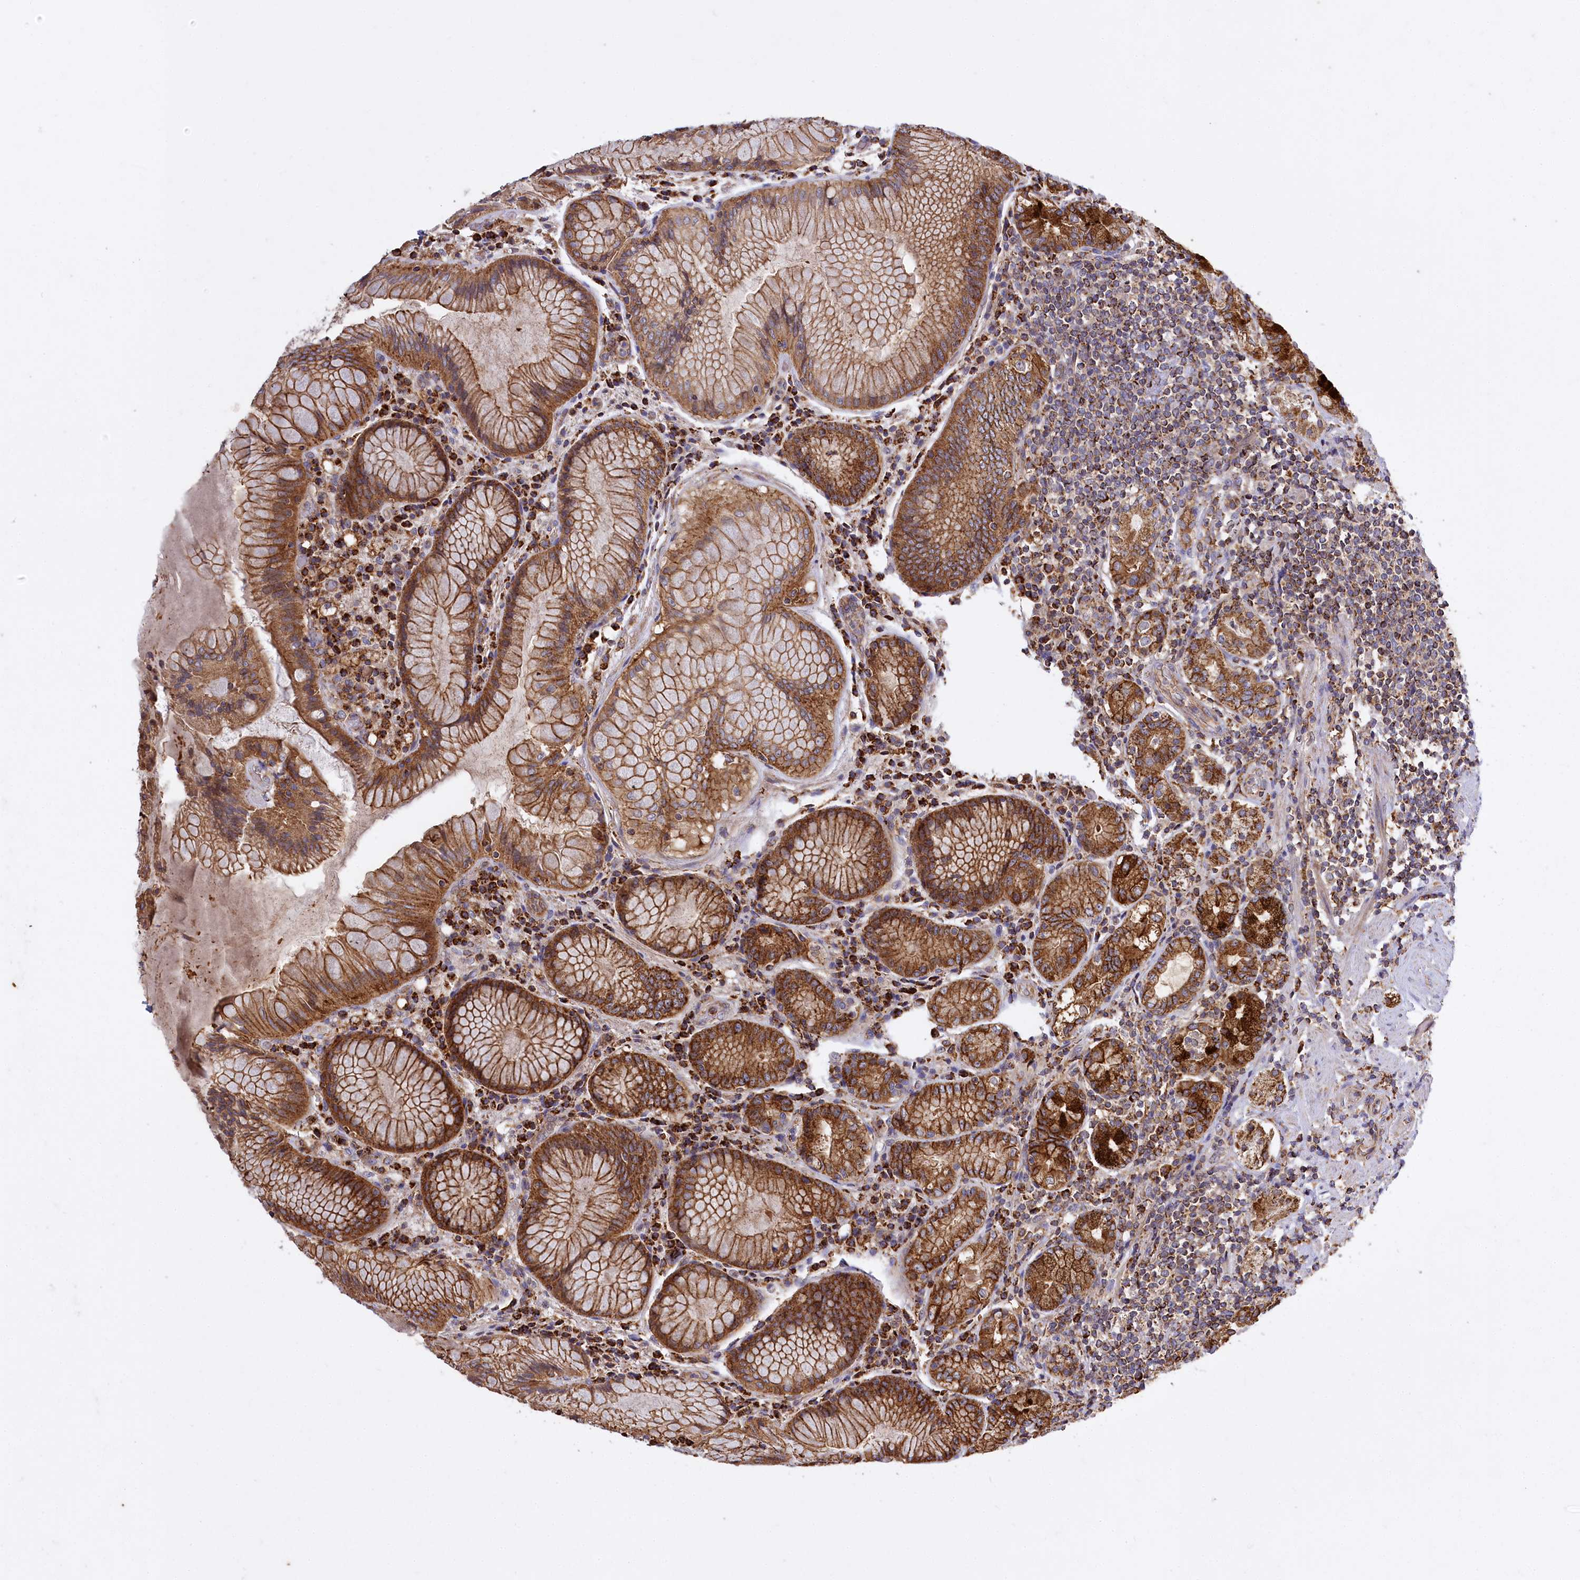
{"staining": {"intensity": "strong", "quantity": ">75%", "location": "cytoplasmic/membranous"}, "tissue": "stomach", "cell_type": "Glandular cells", "image_type": "normal", "snomed": [{"axis": "morphology", "description": "Normal tissue, NOS"}, {"axis": "topography", "description": "Stomach, upper"}, {"axis": "topography", "description": "Stomach, lower"}], "caption": "Immunohistochemistry (IHC) histopathology image of normal stomach stained for a protein (brown), which demonstrates high levels of strong cytoplasmic/membranous expression in approximately >75% of glandular cells.", "gene": "CARD19", "patient": {"sex": "female", "age": 76}}